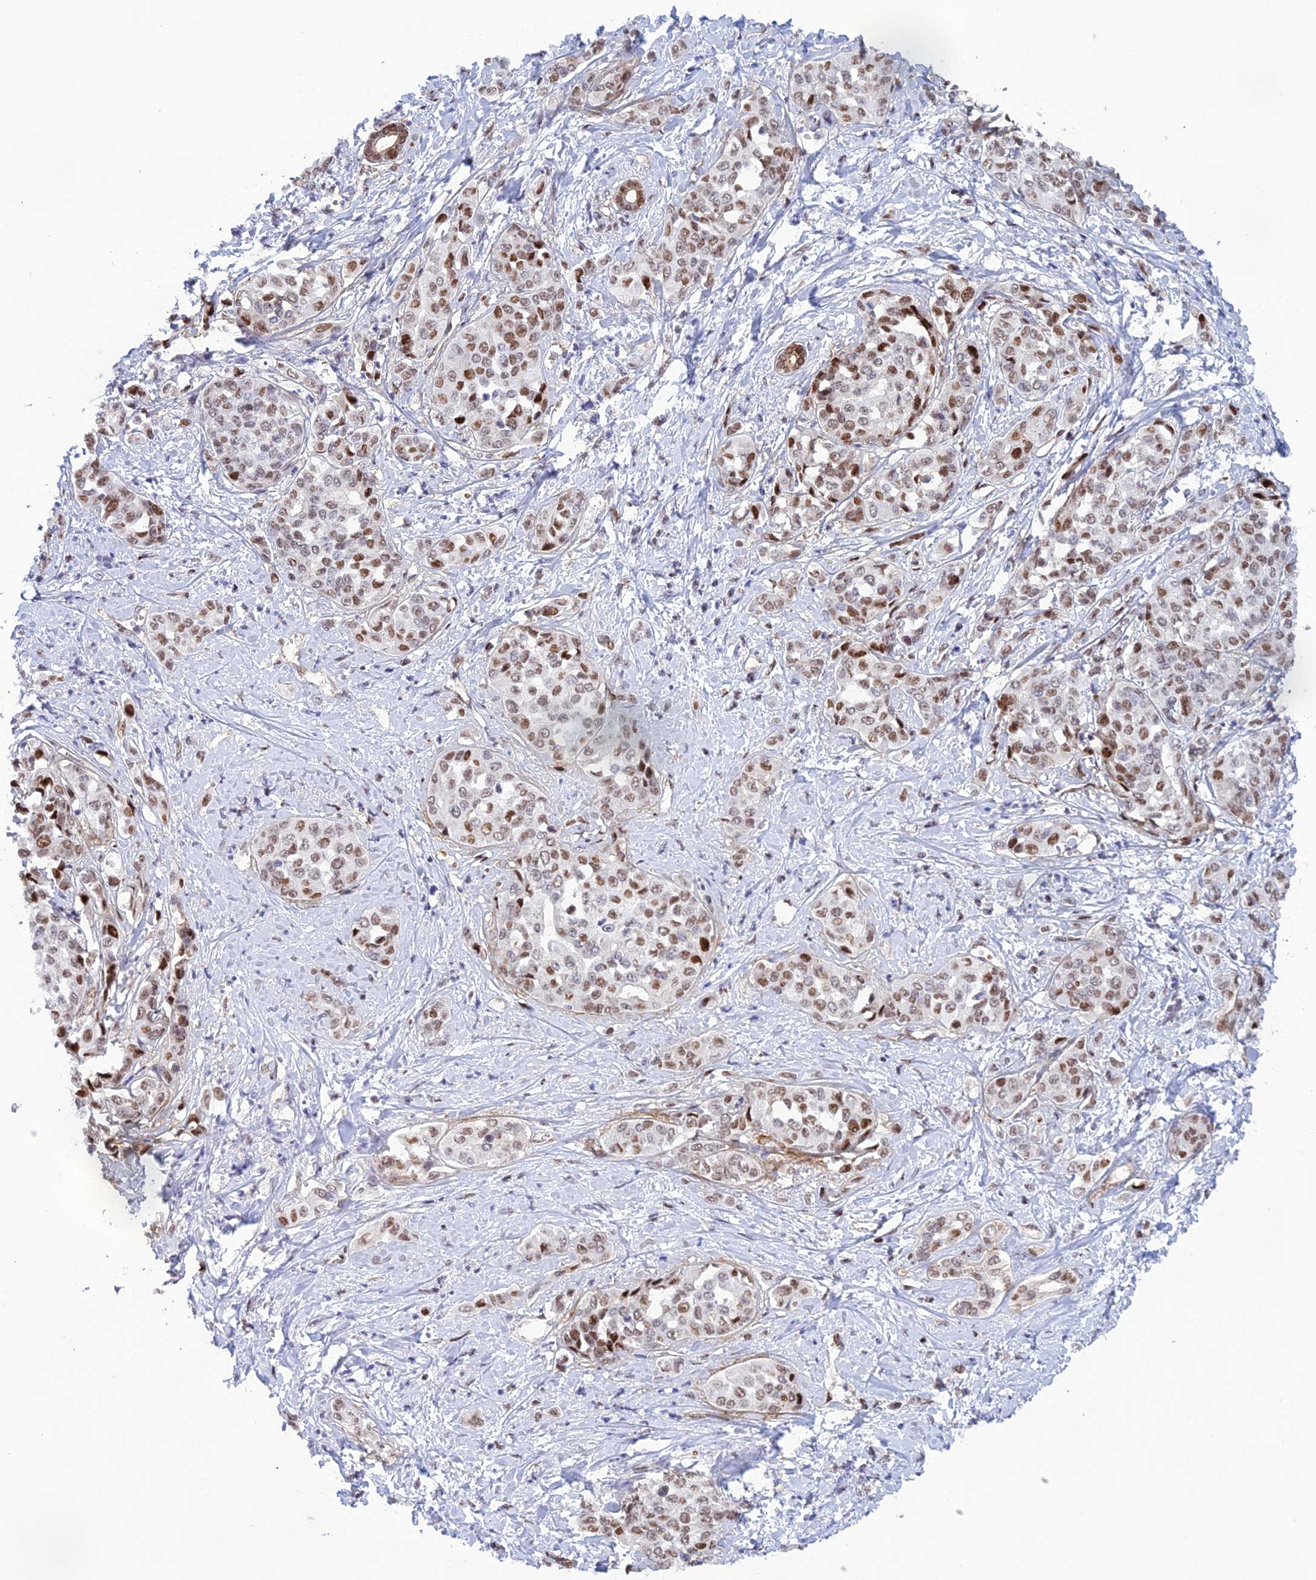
{"staining": {"intensity": "moderate", "quantity": "25%-75%", "location": "nuclear"}, "tissue": "liver cancer", "cell_type": "Tumor cells", "image_type": "cancer", "snomed": [{"axis": "morphology", "description": "Cholangiocarcinoma"}, {"axis": "topography", "description": "Liver"}], "caption": "A micrograph of human liver cholangiocarcinoma stained for a protein displays moderate nuclear brown staining in tumor cells.", "gene": "RANBP3", "patient": {"sex": "female", "age": 77}}